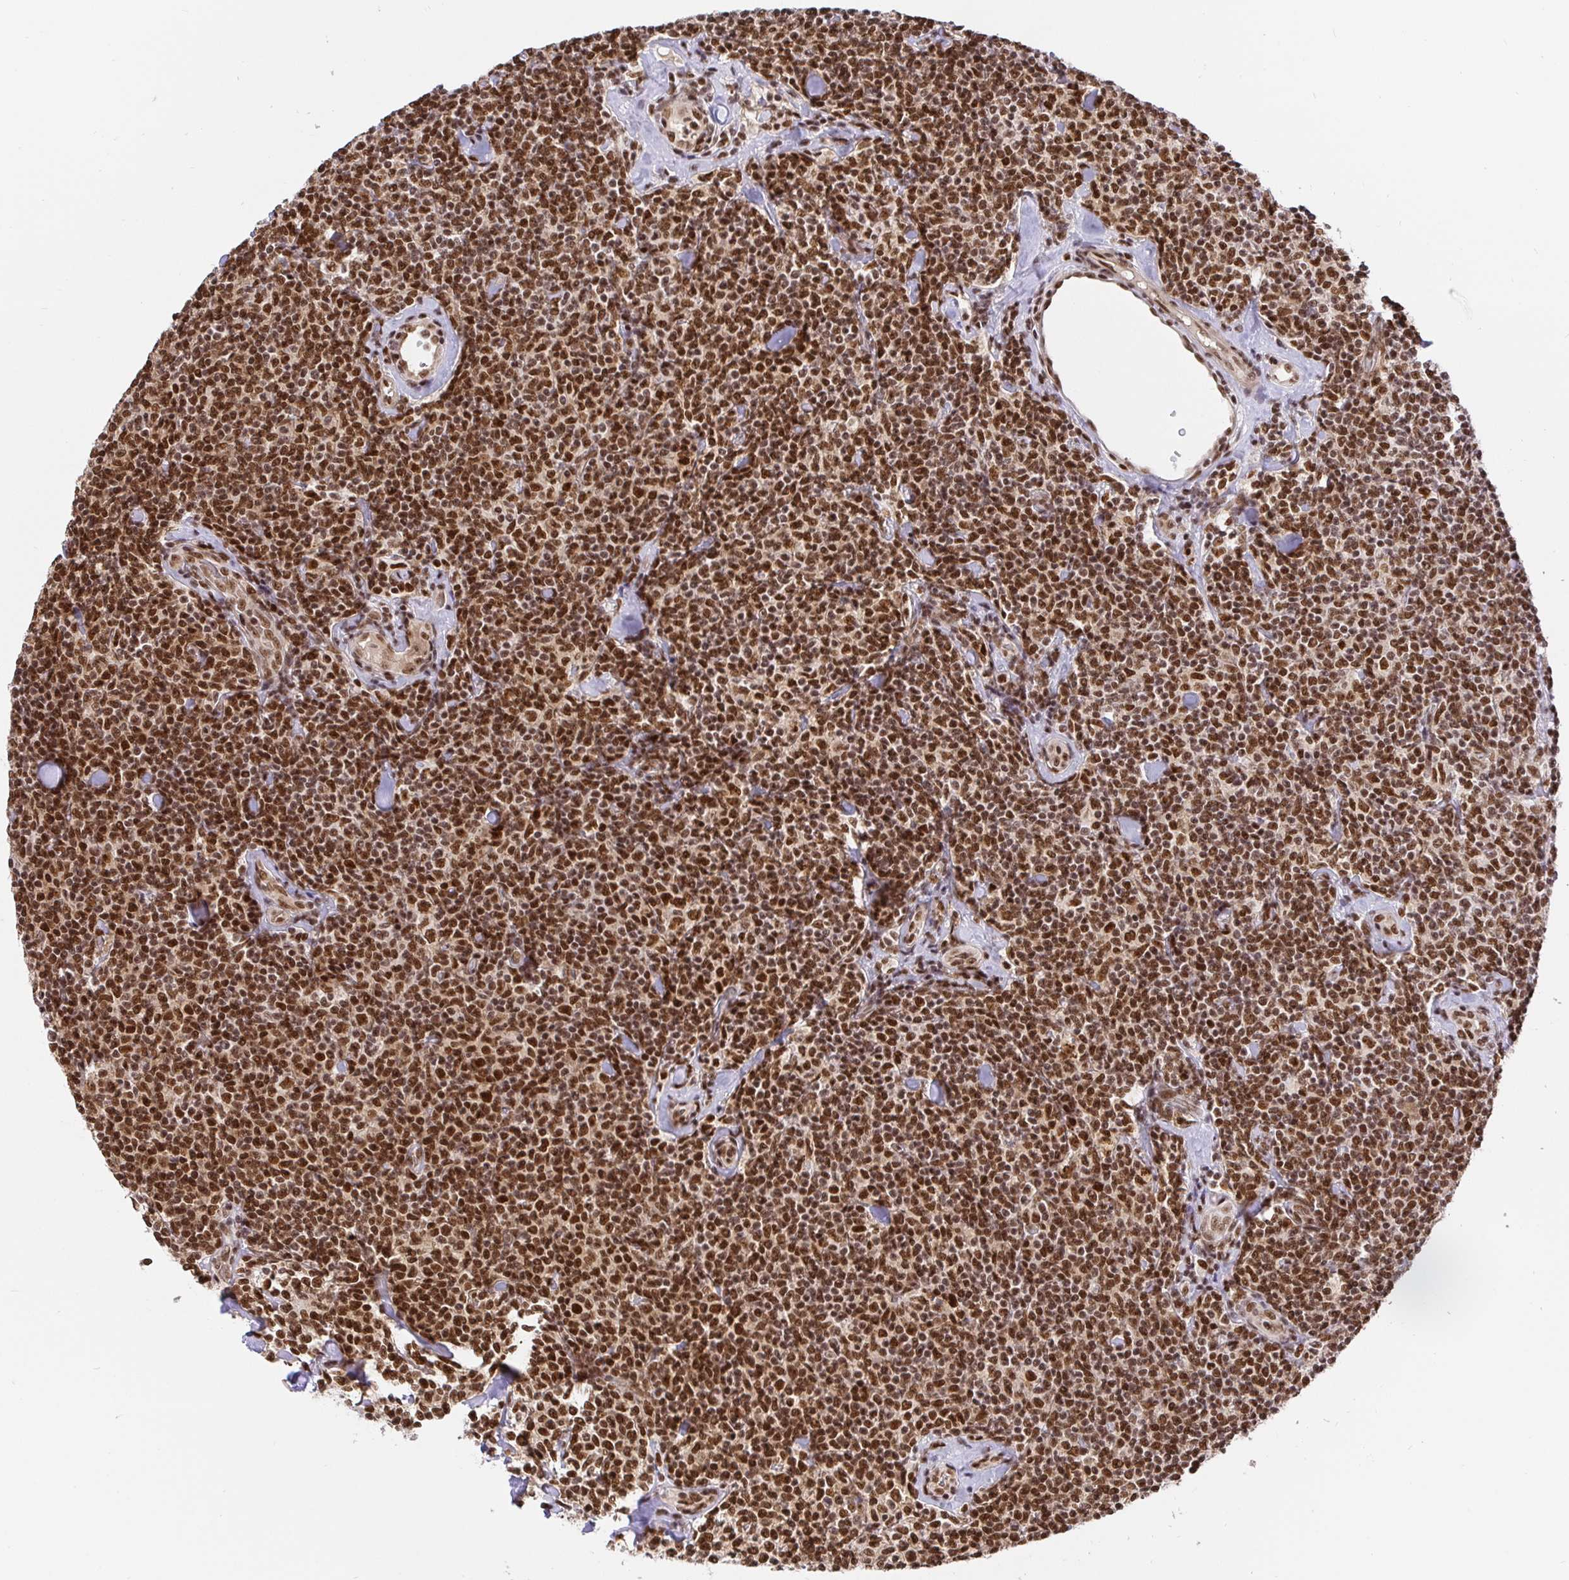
{"staining": {"intensity": "strong", "quantity": ">75%", "location": "nuclear"}, "tissue": "lymphoma", "cell_type": "Tumor cells", "image_type": "cancer", "snomed": [{"axis": "morphology", "description": "Malignant lymphoma, non-Hodgkin's type, Low grade"}, {"axis": "topography", "description": "Lymph node"}], "caption": "Lymphoma stained with immunohistochemistry shows strong nuclear staining in about >75% of tumor cells.", "gene": "USF1", "patient": {"sex": "female", "age": 56}}